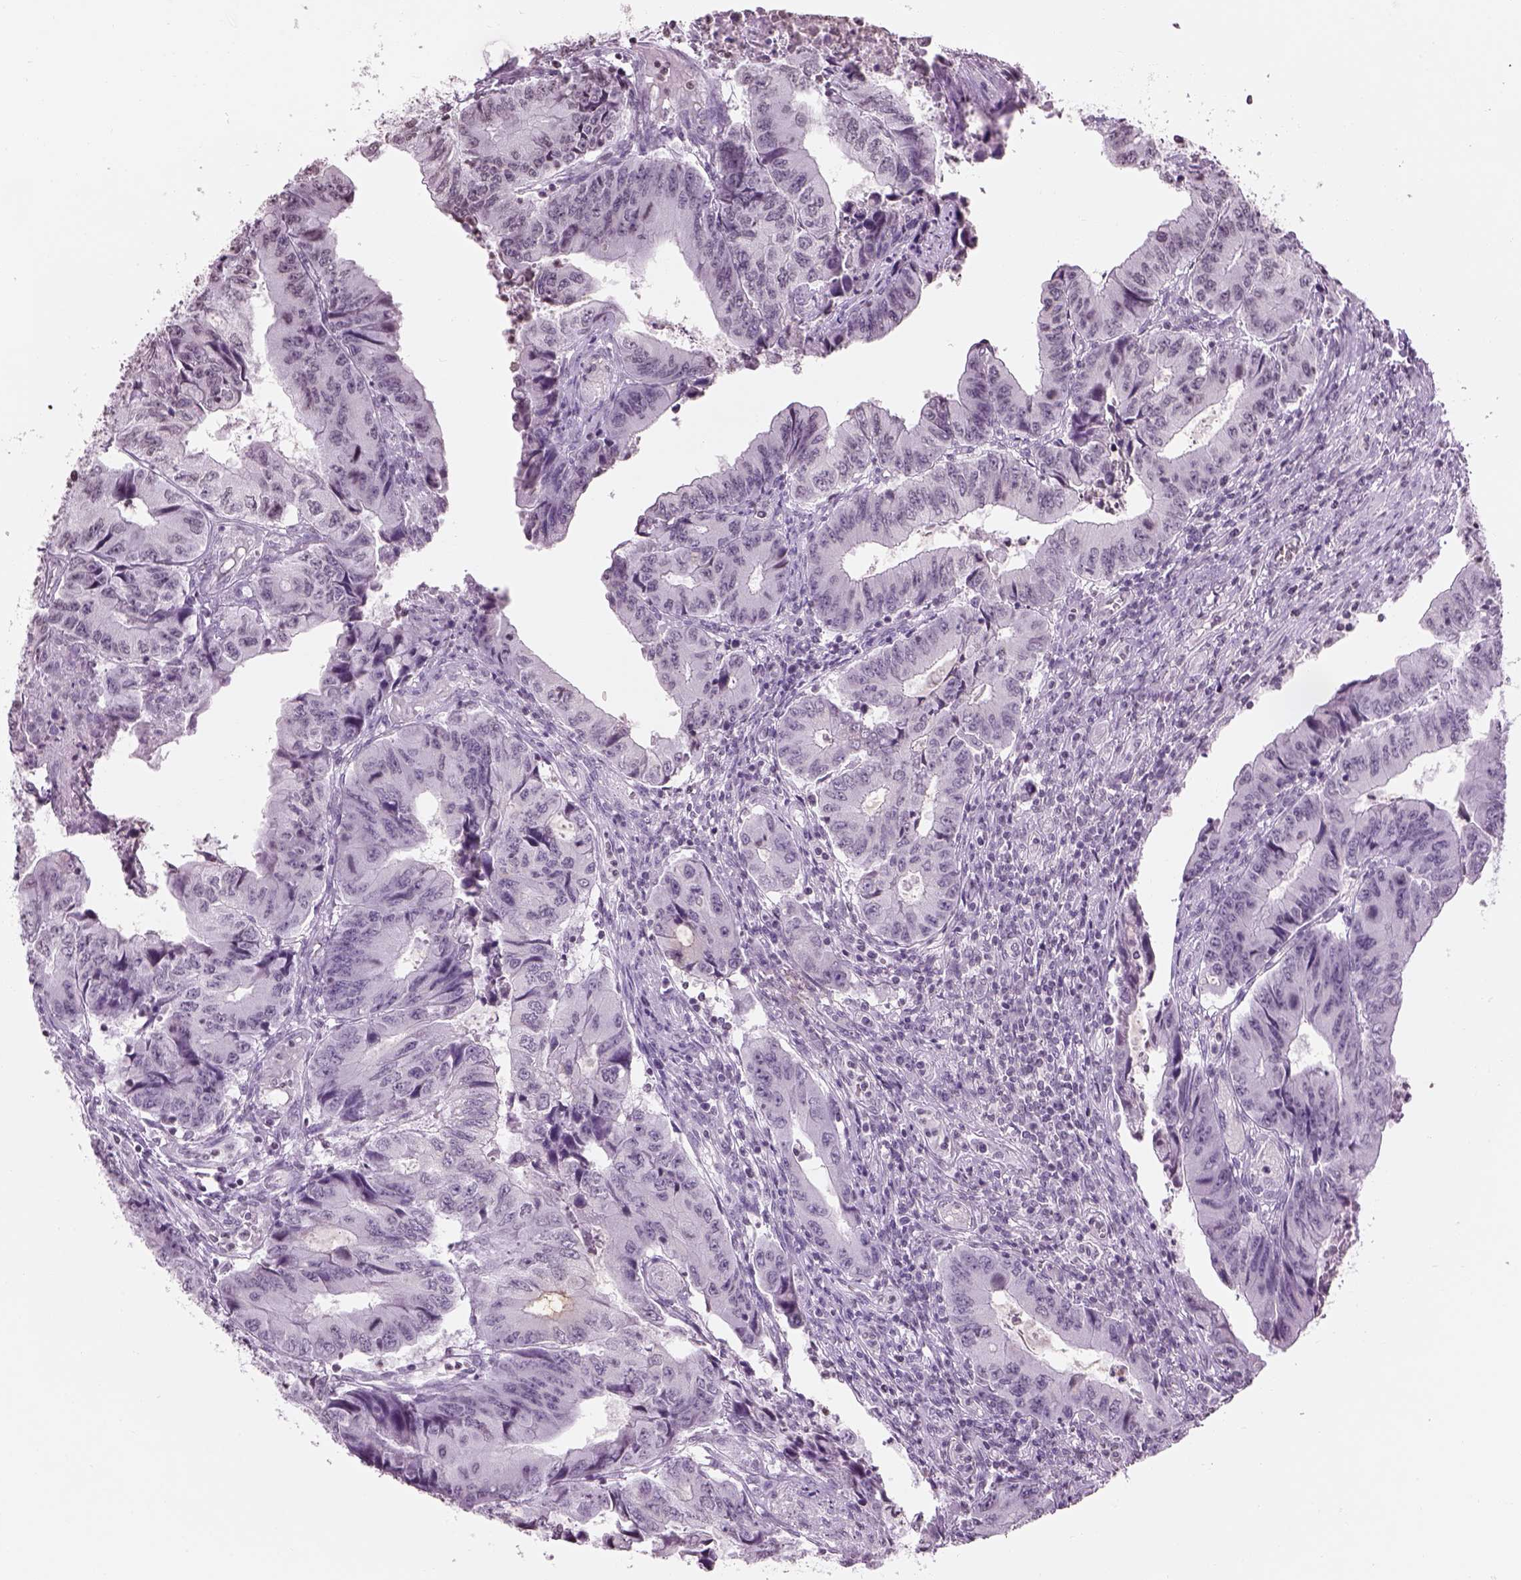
{"staining": {"intensity": "negative", "quantity": "none", "location": "none"}, "tissue": "colorectal cancer", "cell_type": "Tumor cells", "image_type": "cancer", "snomed": [{"axis": "morphology", "description": "Adenocarcinoma, NOS"}, {"axis": "topography", "description": "Colon"}], "caption": "Immunohistochemical staining of colorectal adenocarcinoma displays no significant staining in tumor cells.", "gene": "BARHL1", "patient": {"sex": "male", "age": 53}}